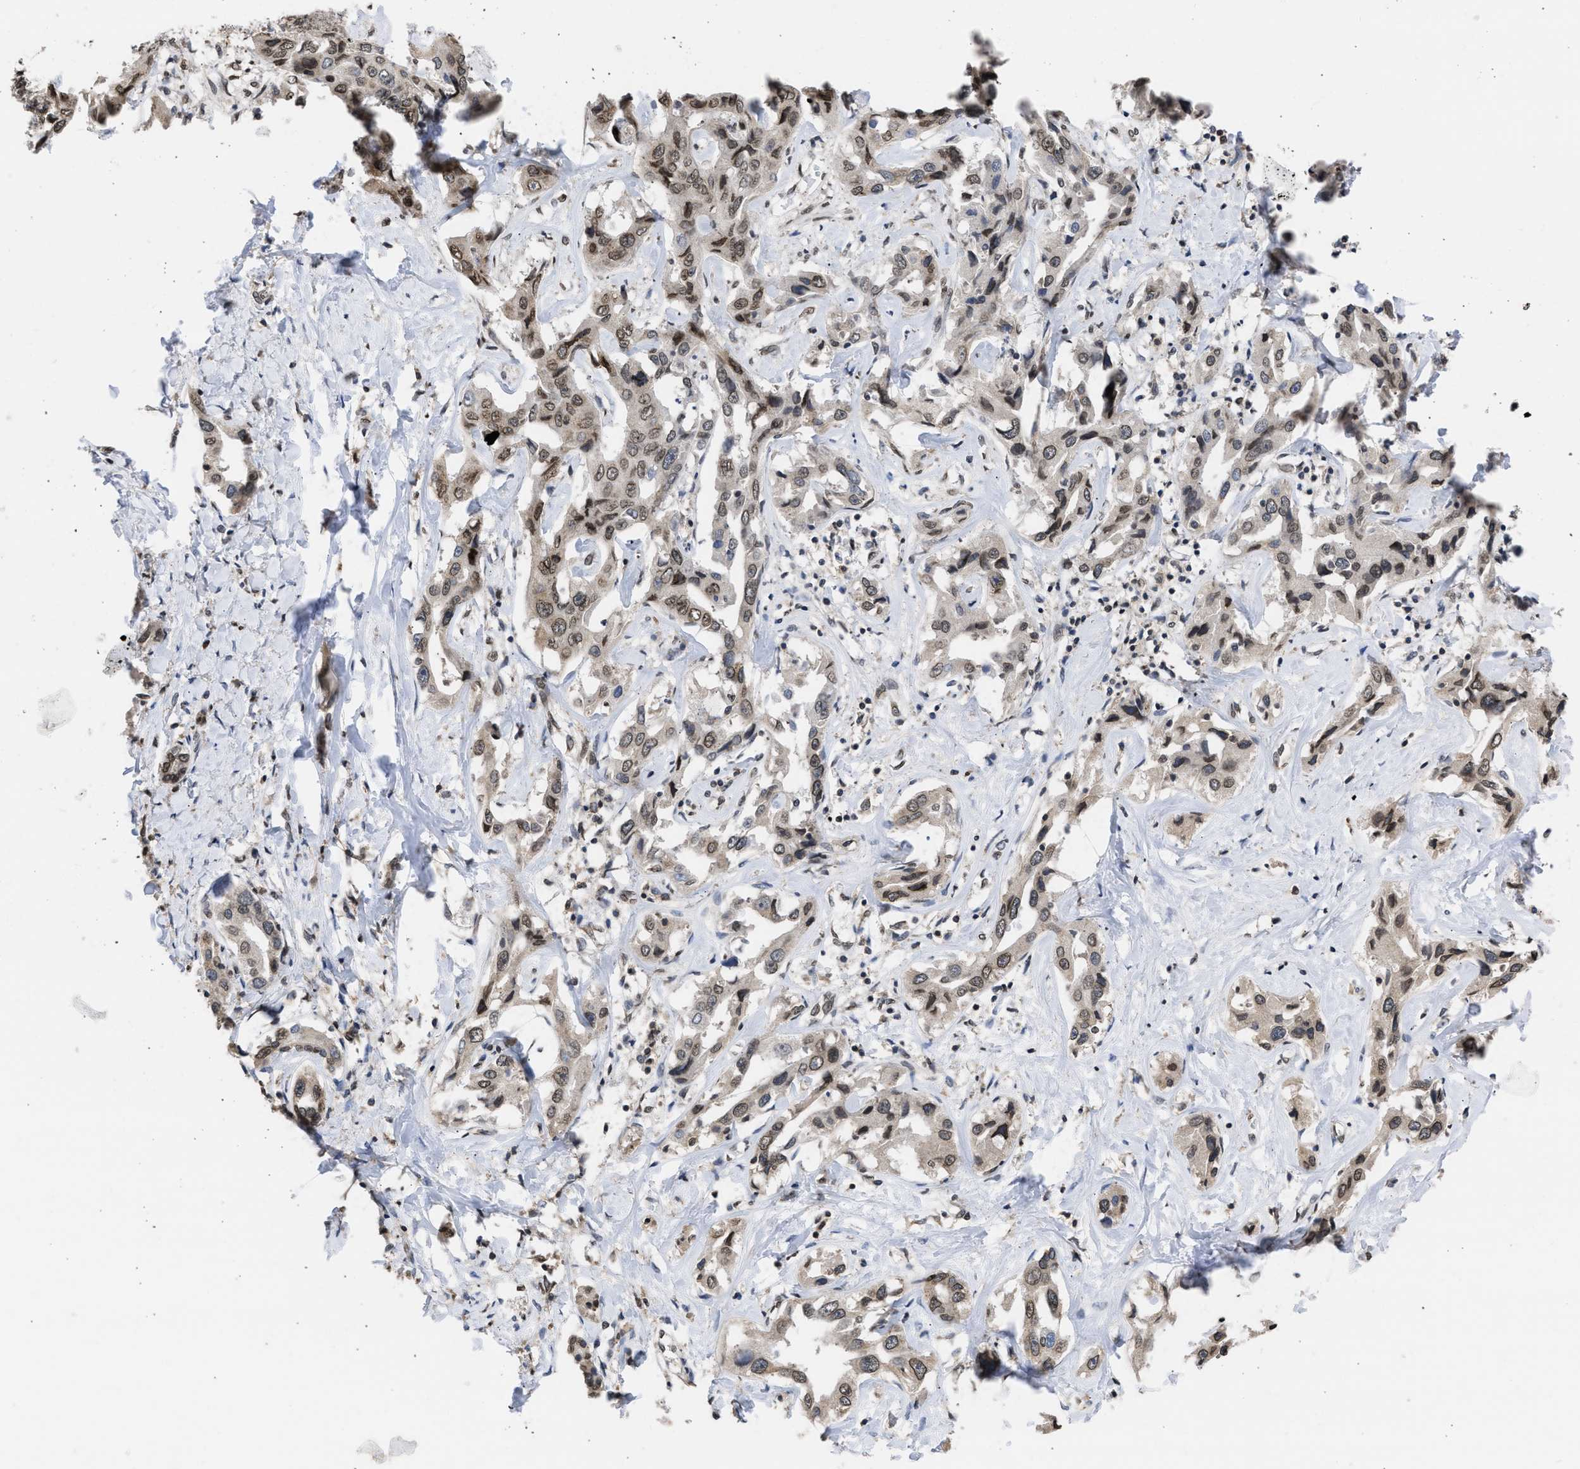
{"staining": {"intensity": "weak", "quantity": "25%-75%", "location": "cytoplasmic/membranous,nuclear"}, "tissue": "liver cancer", "cell_type": "Tumor cells", "image_type": "cancer", "snomed": [{"axis": "morphology", "description": "Cholangiocarcinoma"}, {"axis": "topography", "description": "Liver"}], "caption": "Liver cancer stained for a protein shows weak cytoplasmic/membranous and nuclear positivity in tumor cells.", "gene": "NUP35", "patient": {"sex": "male", "age": 59}}